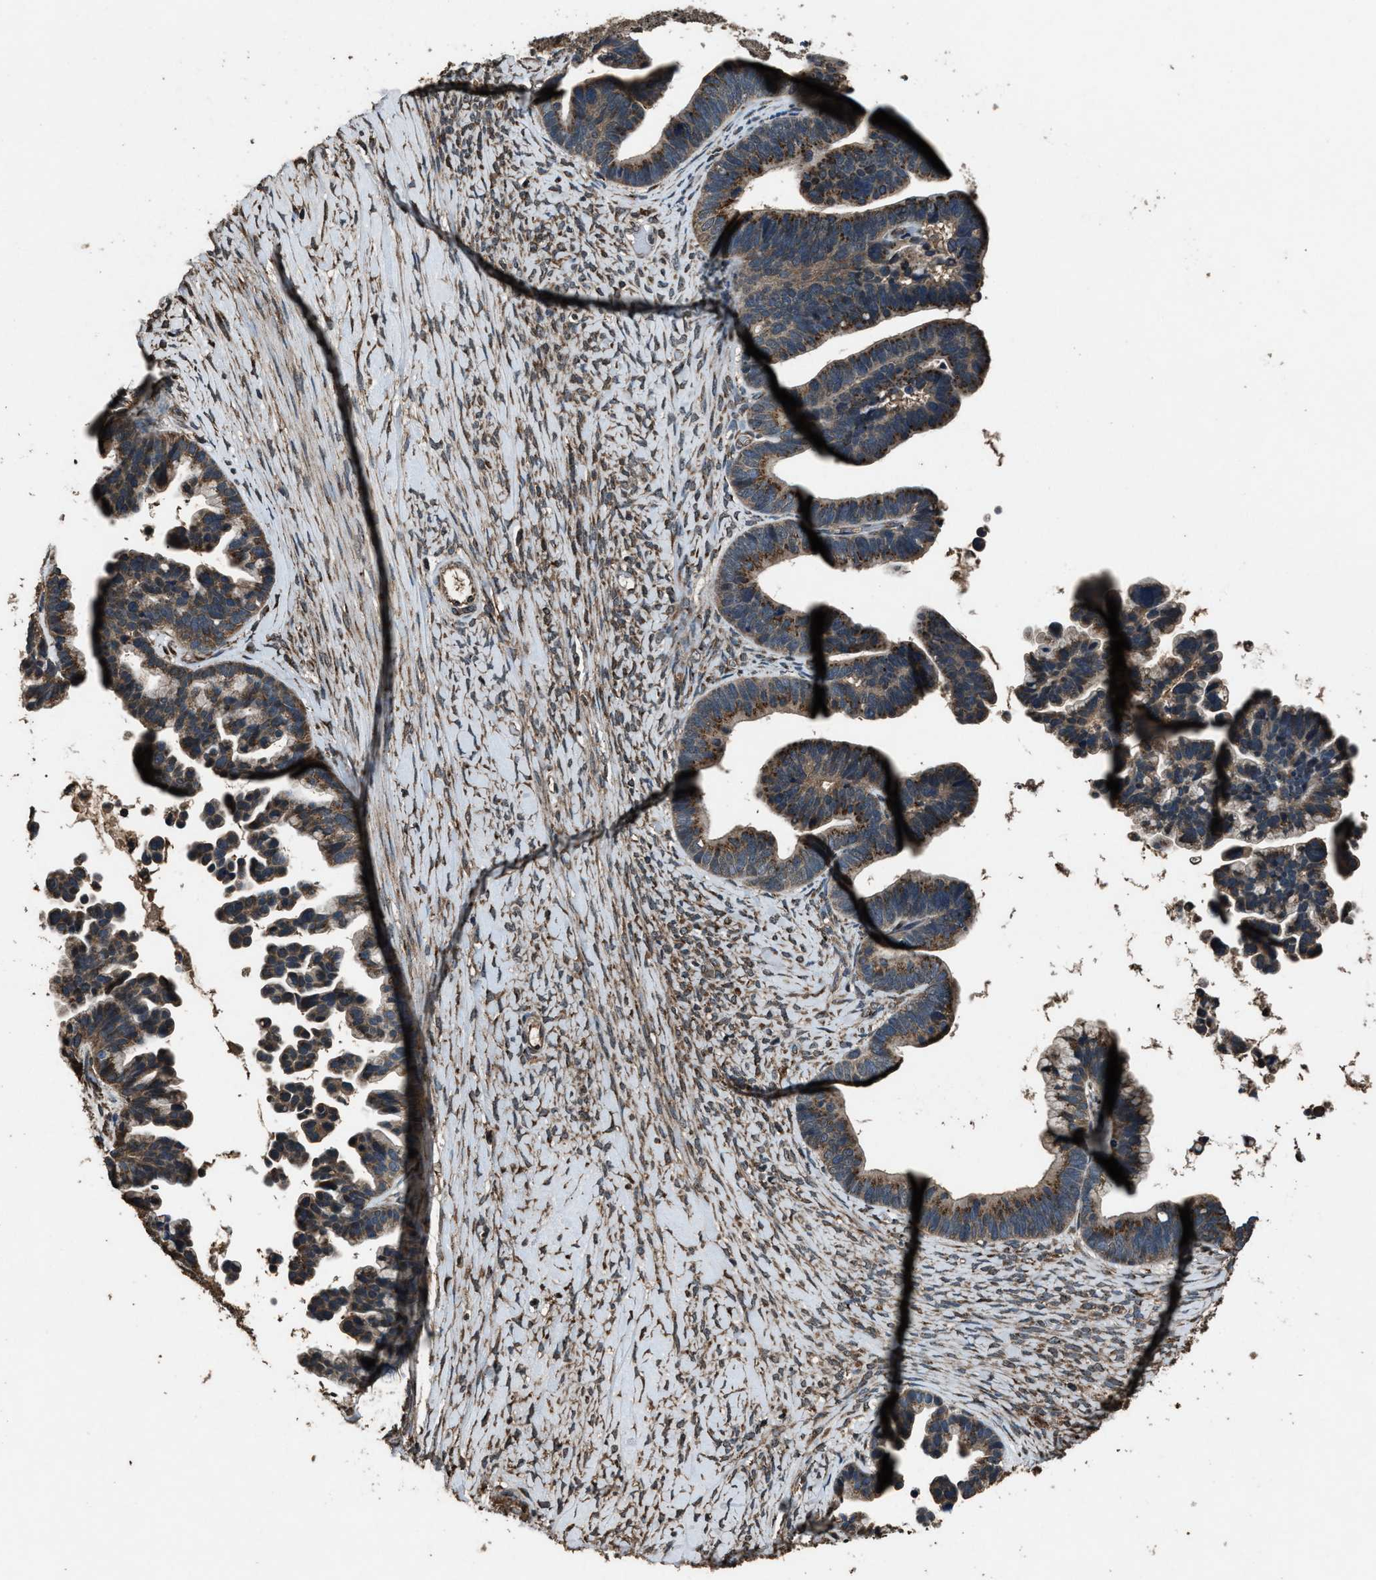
{"staining": {"intensity": "moderate", "quantity": "25%-75%", "location": "cytoplasmic/membranous"}, "tissue": "ovarian cancer", "cell_type": "Tumor cells", "image_type": "cancer", "snomed": [{"axis": "morphology", "description": "Cystadenocarcinoma, serous, NOS"}, {"axis": "topography", "description": "Ovary"}], "caption": "A high-resolution image shows IHC staining of ovarian cancer (serous cystadenocarcinoma), which exhibits moderate cytoplasmic/membranous staining in about 25%-75% of tumor cells.", "gene": "SLC38A10", "patient": {"sex": "female", "age": 56}}